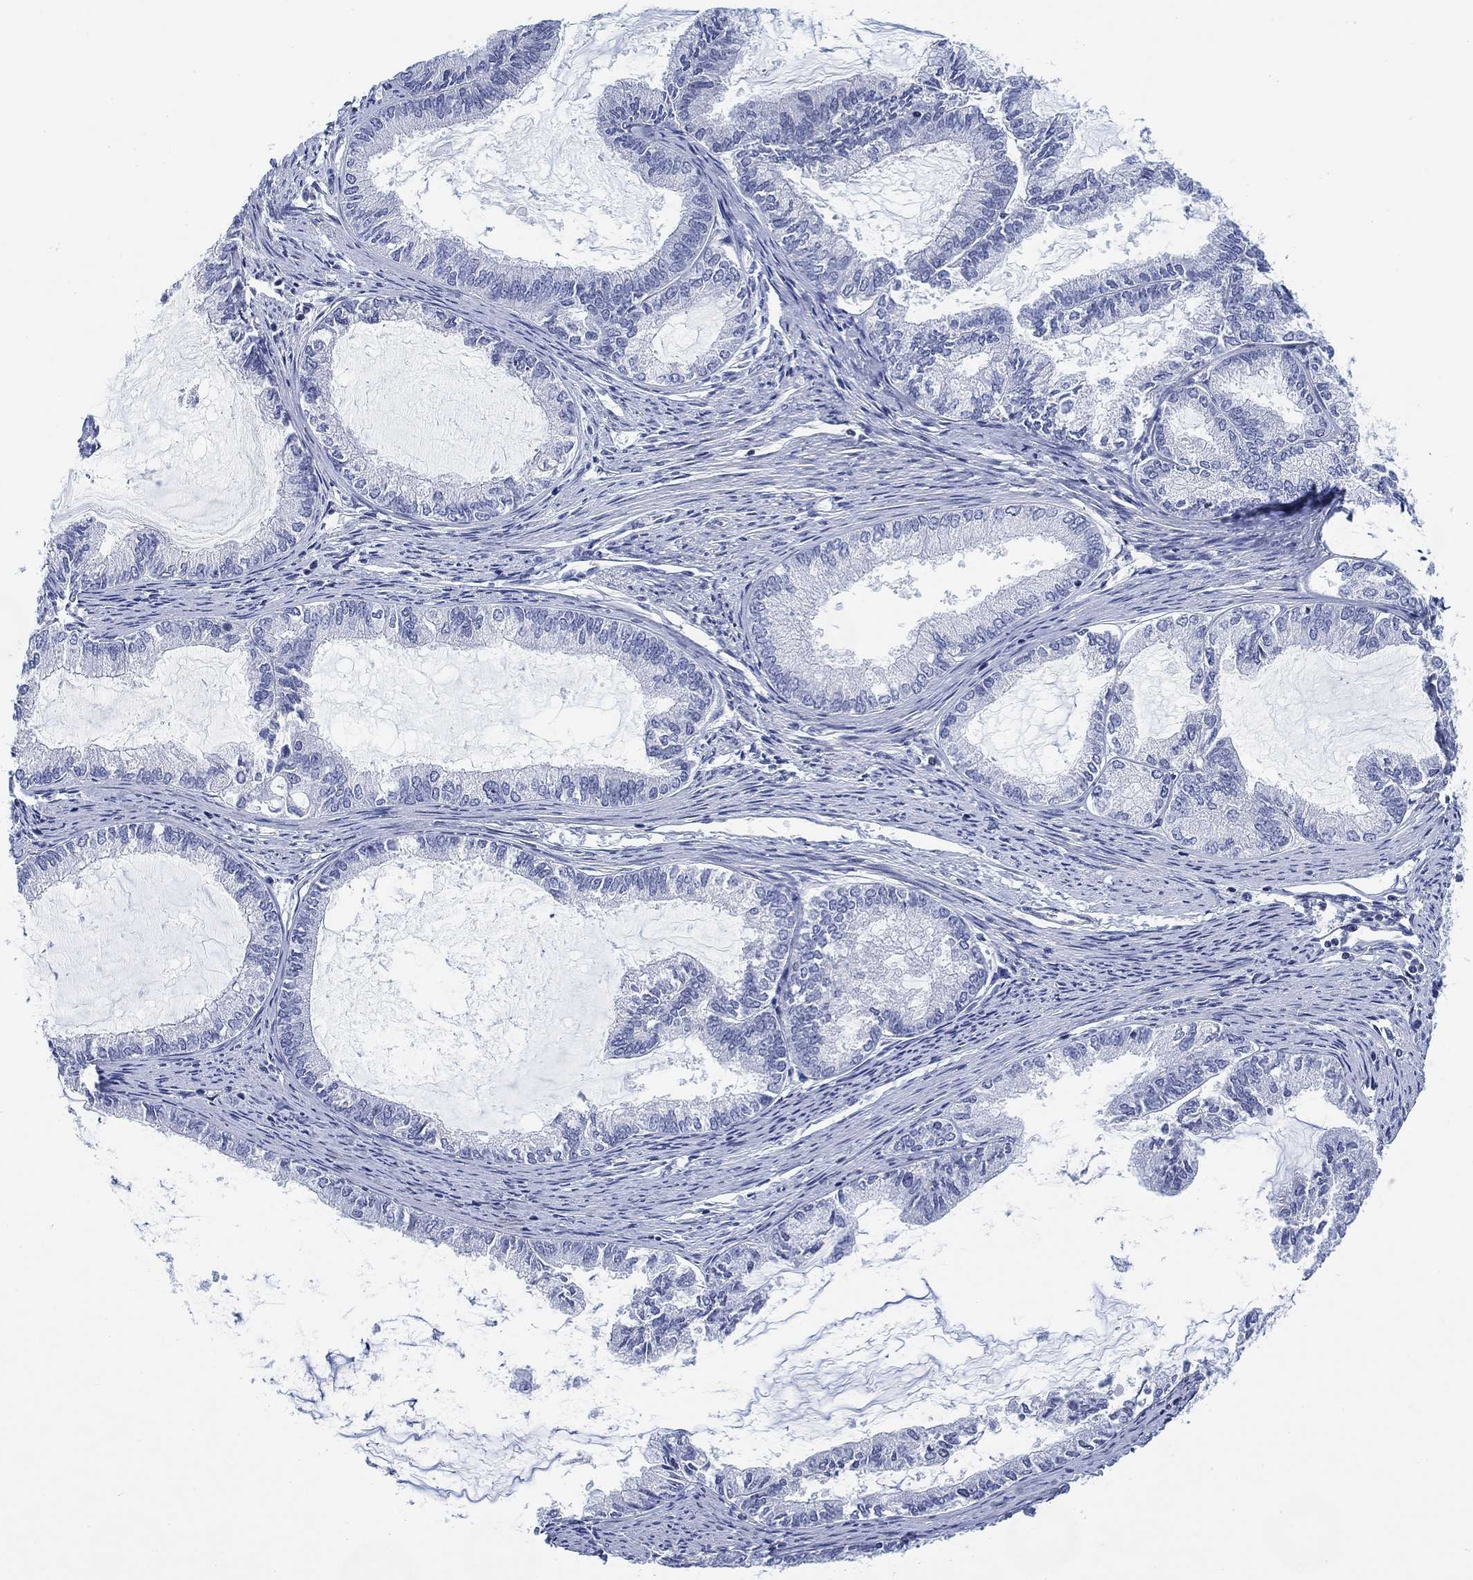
{"staining": {"intensity": "negative", "quantity": "none", "location": "none"}, "tissue": "endometrial cancer", "cell_type": "Tumor cells", "image_type": "cancer", "snomed": [{"axis": "morphology", "description": "Adenocarcinoma, NOS"}, {"axis": "topography", "description": "Endometrium"}], "caption": "This is an immunohistochemistry micrograph of human endometrial cancer. There is no positivity in tumor cells.", "gene": "FYB1", "patient": {"sex": "female", "age": 86}}